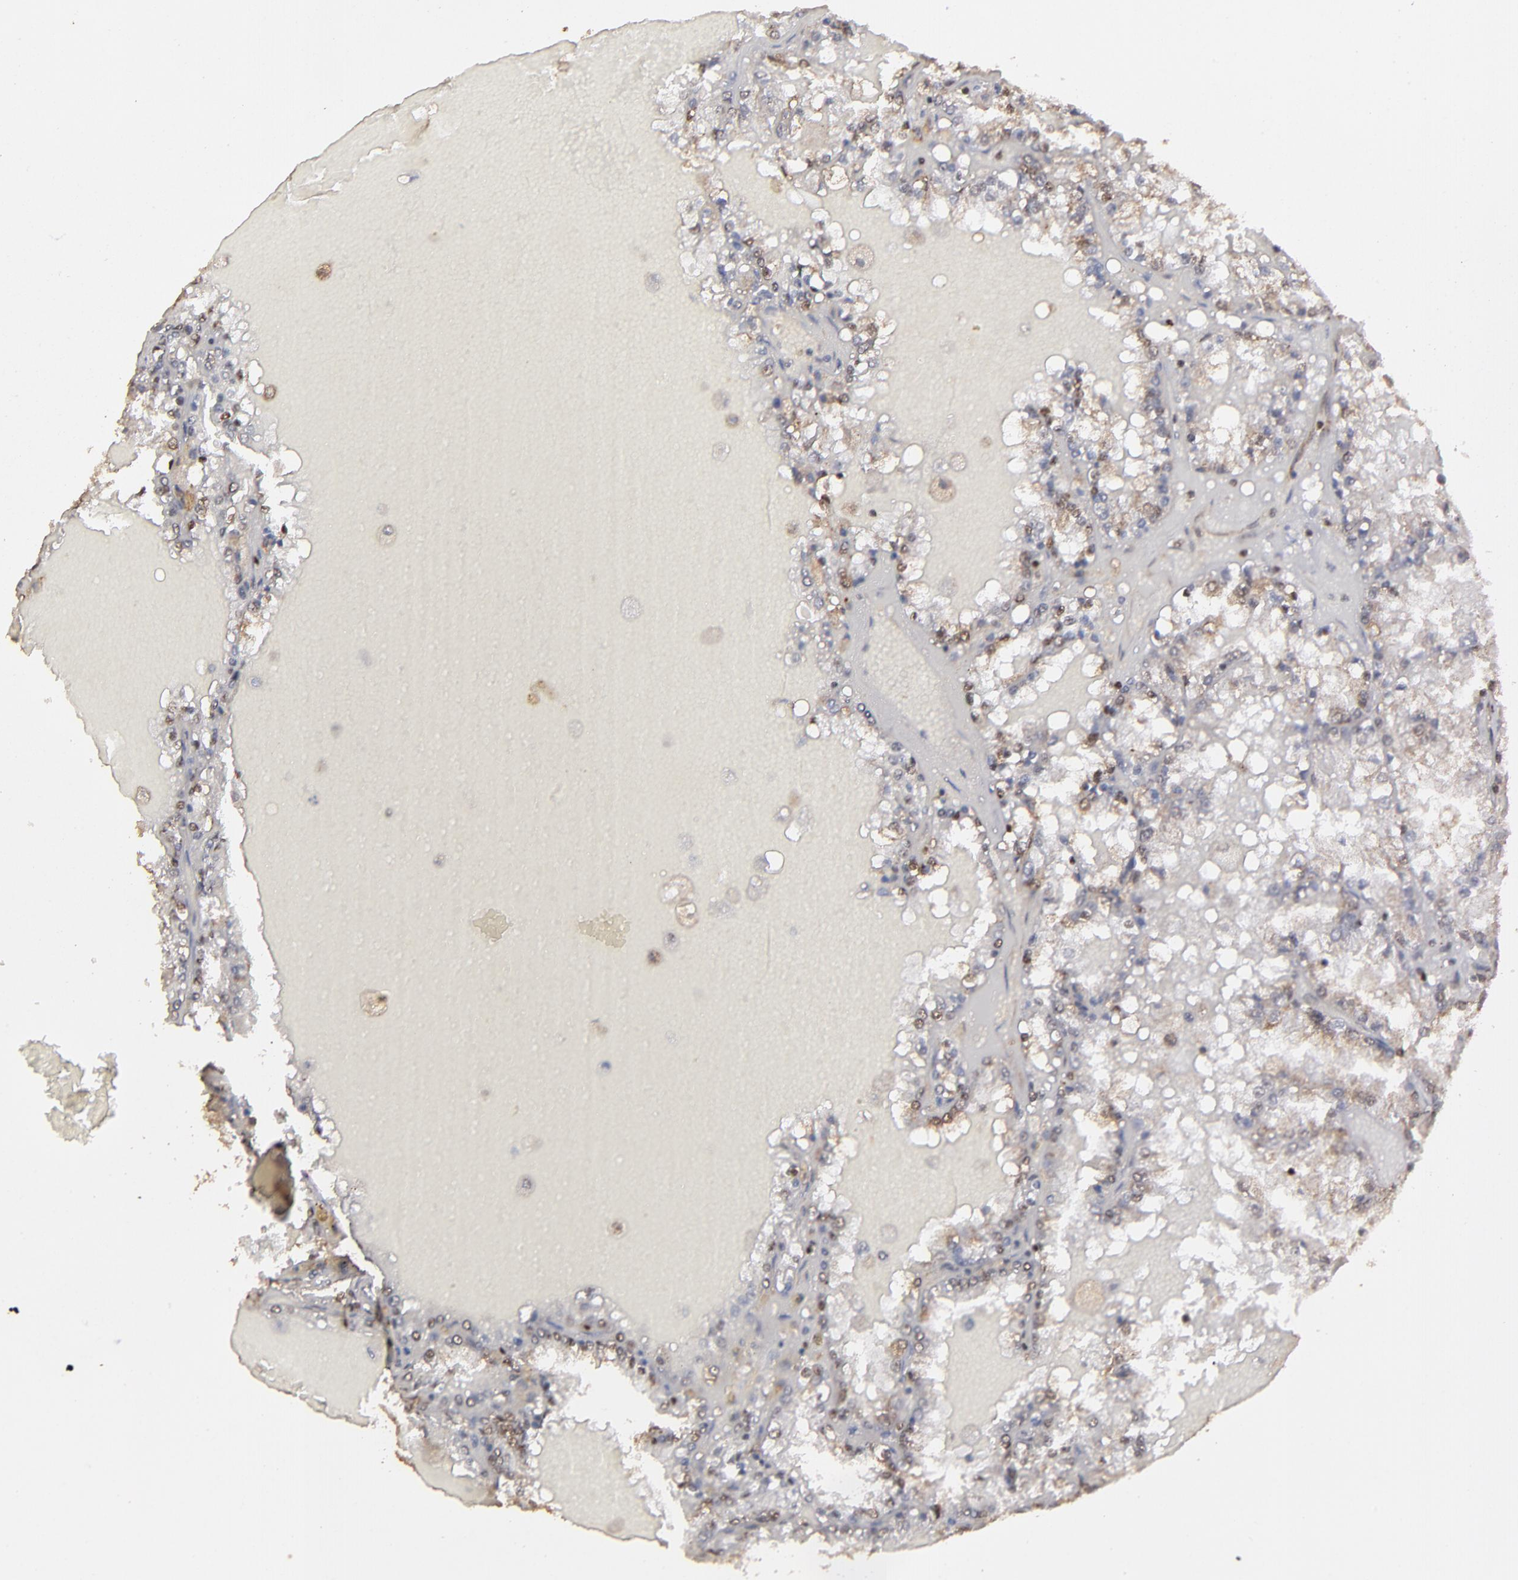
{"staining": {"intensity": "weak", "quantity": "25%-75%", "location": "nuclear"}, "tissue": "renal cancer", "cell_type": "Tumor cells", "image_type": "cancer", "snomed": [{"axis": "morphology", "description": "Adenocarcinoma, NOS"}, {"axis": "topography", "description": "Kidney"}], "caption": "A photomicrograph of renal cancer stained for a protein exhibits weak nuclear brown staining in tumor cells.", "gene": "ARNT", "patient": {"sex": "female", "age": 56}}